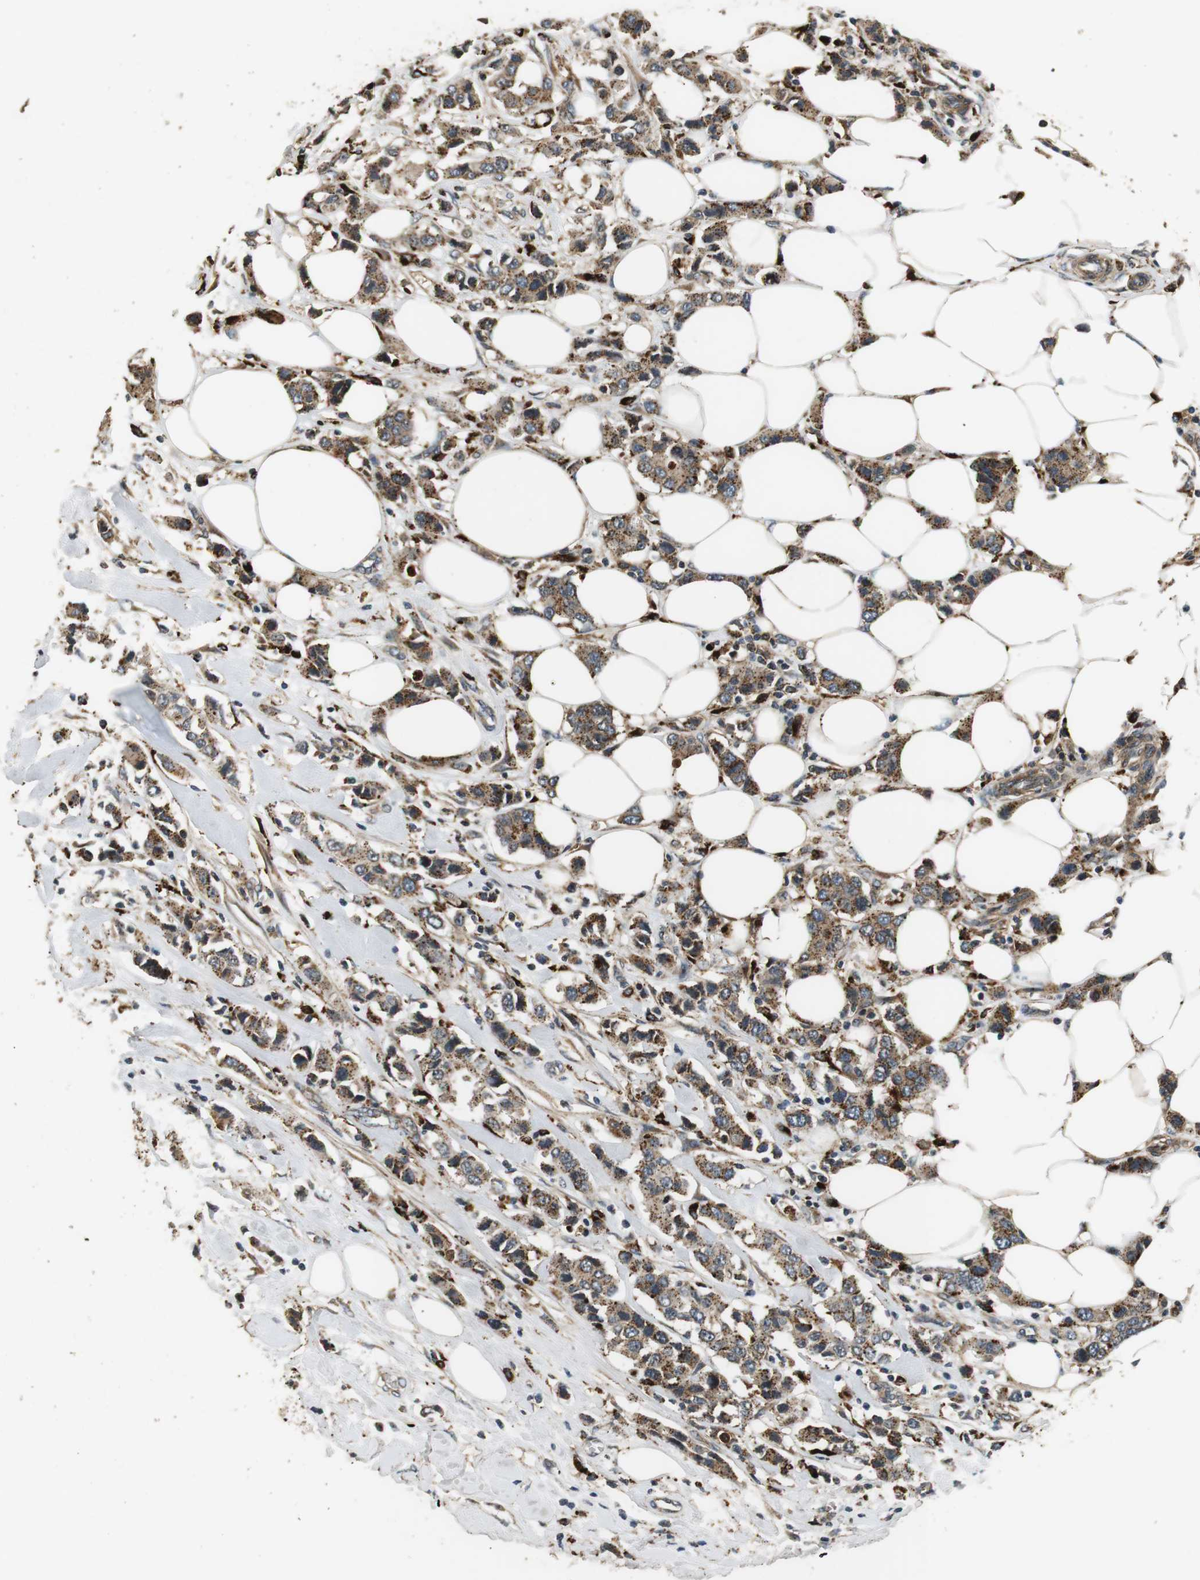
{"staining": {"intensity": "moderate", "quantity": ">75%", "location": "cytoplasmic/membranous"}, "tissue": "breast cancer", "cell_type": "Tumor cells", "image_type": "cancer", "snomed": [{"axis": "morphology", "description": "Normal tissue, NOS"}, {"axis": "morphology", "description": "Duct carcinoma"}, {"axis": "topography", "description": "Breast"}], "caption": "Protein expression analysis of human breast intraductal carcinoma reveals moderate cytoplasmic/membranous positivity in approximately >75% of tumor cells.", "gene": "TXNRD1", "patient": {"sex": "female", "age": 50}}